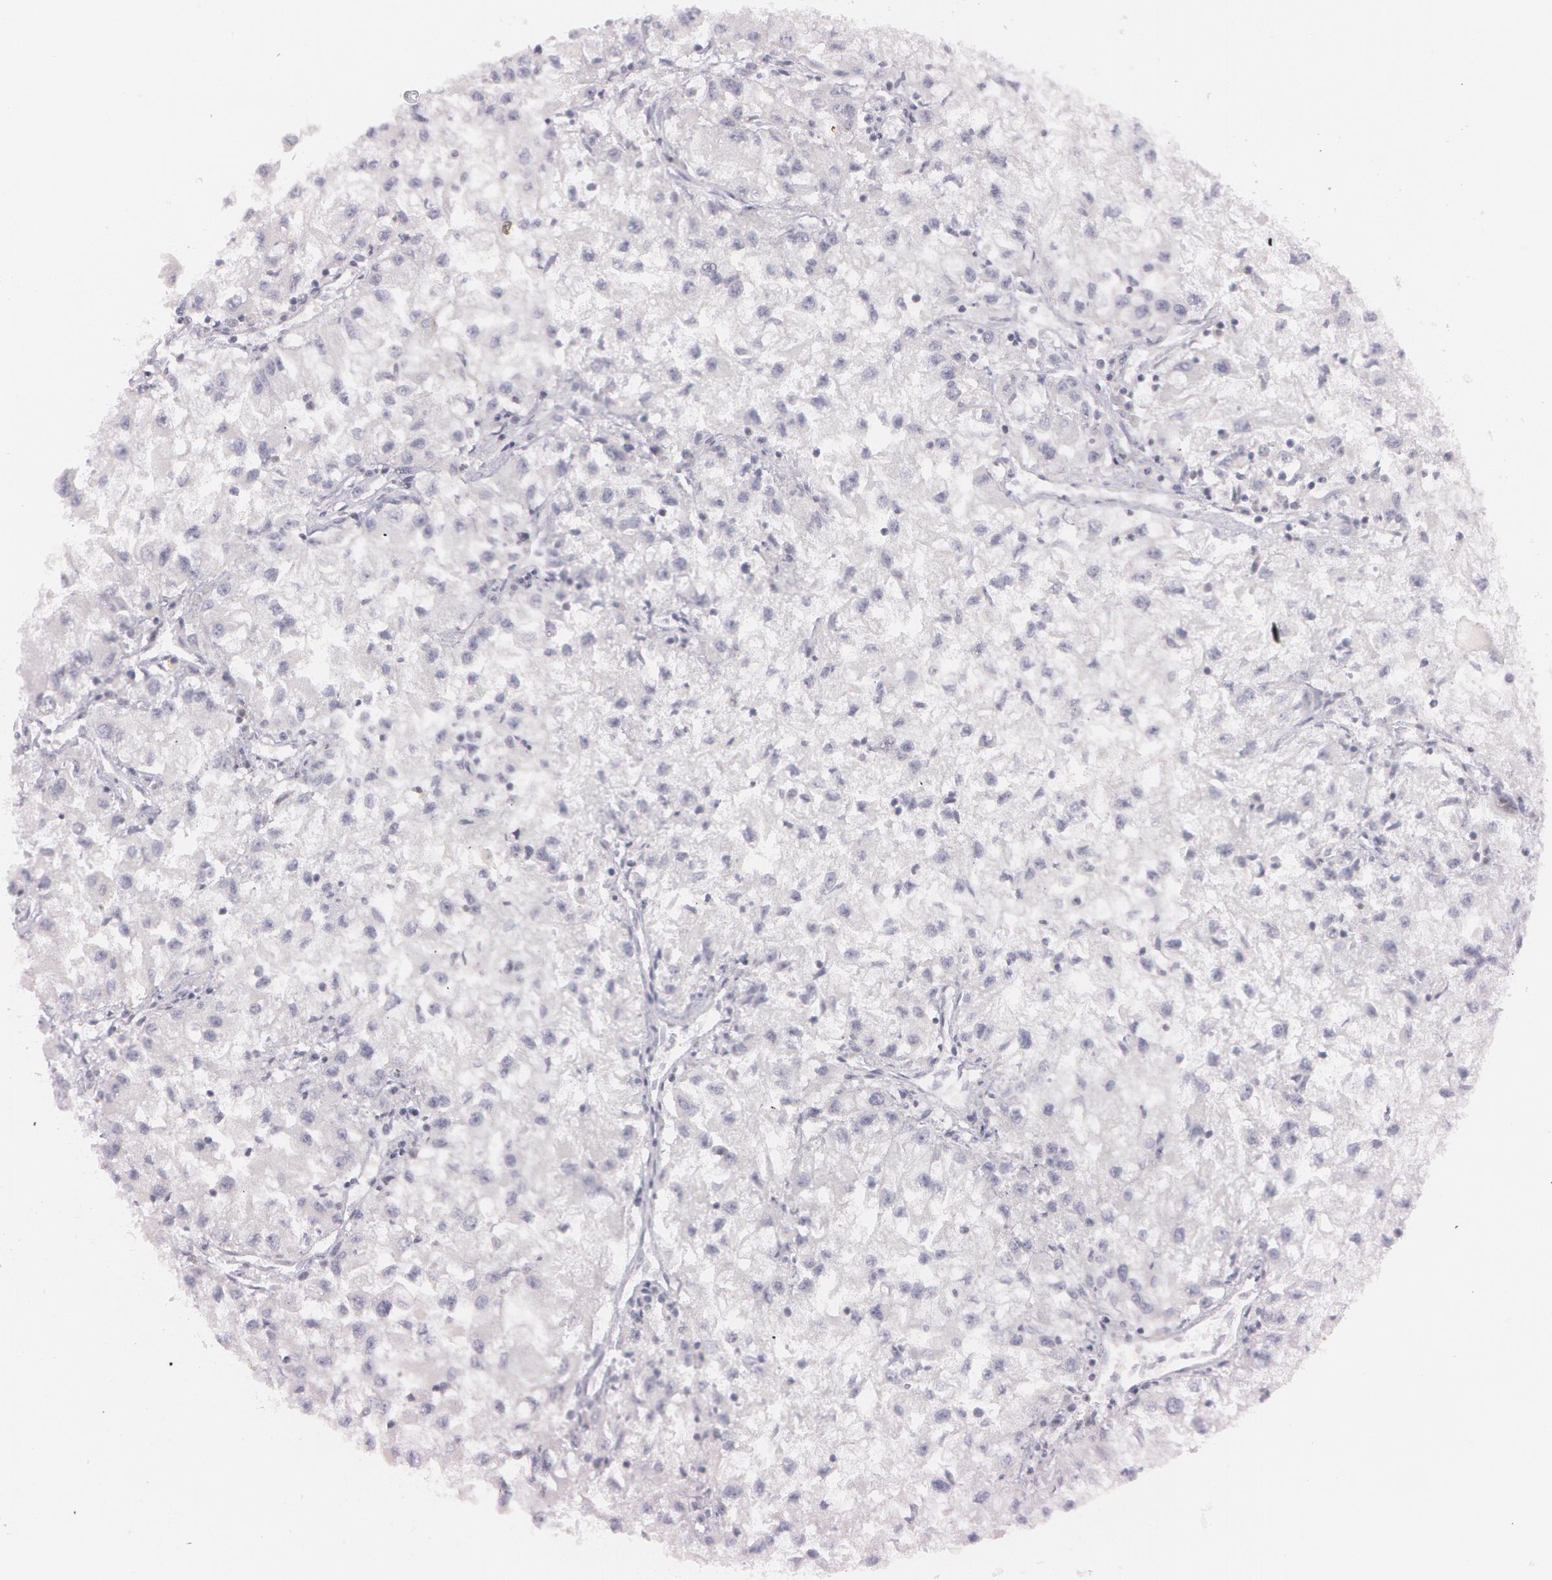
{"staining": {"intensity": "negative", "quantity": "none", "location": "none"}, "tissue": "renal cancer", "cell_type": "Tumor cells", "image_type": "cancer", "snomed": [{"axis": "morphology", "description": "Adenocarcinoma, NOS"}, {"axis": "topography", "description": "Kidney"}], "caption": "This is an immunohistochemistry (IHC) micrograph of human renal cancer (adenocarcinoma). There is no expression in tumor cells.", "gene": "IL1RN", "patient": {"sex": "male", "age": 59}}